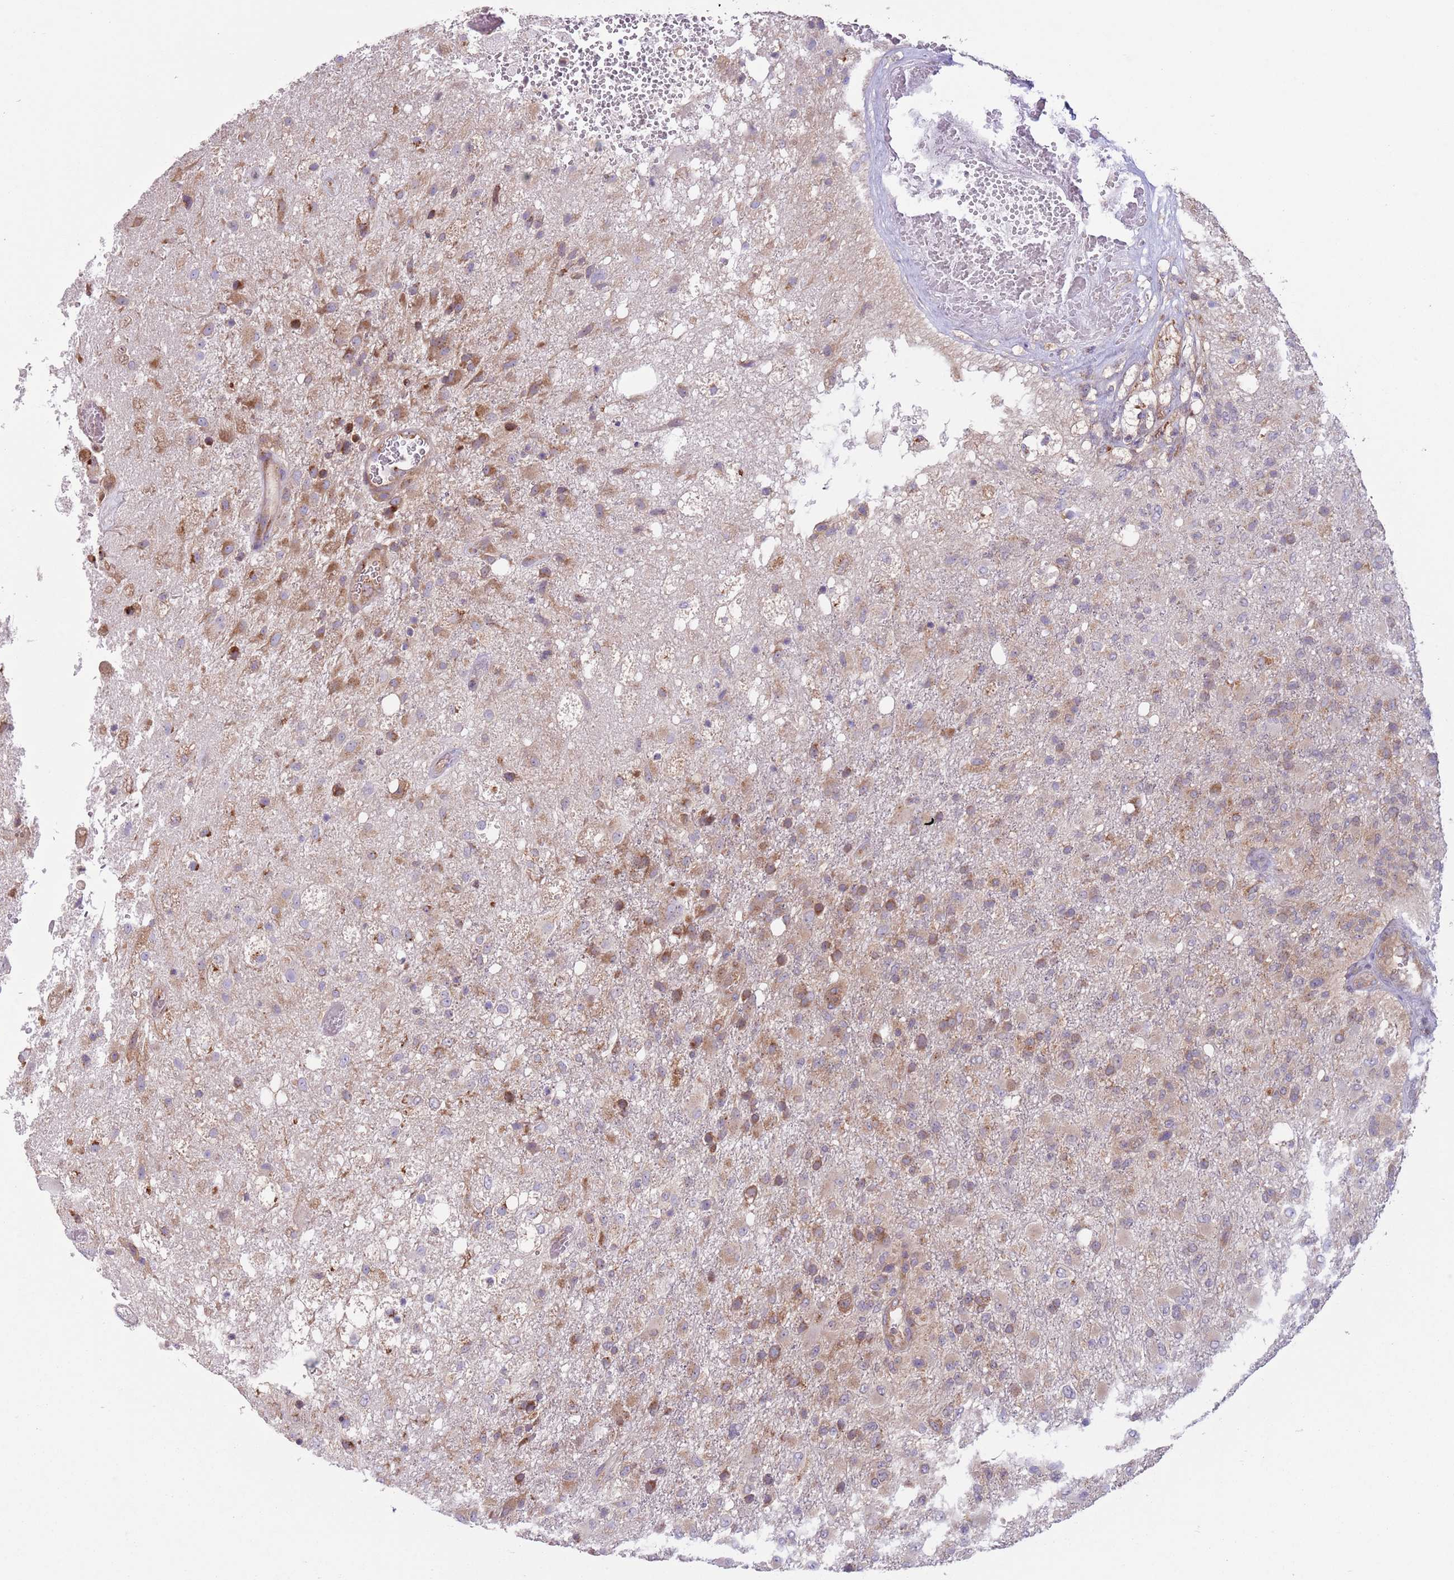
{"staining": {"intensity": "moderate", "quantity": "<25%", "location": "cytoplasmic/membranous"}, "tissue": "glioma", "cell_type": "Tumor cells", "image_type": "cancer", "snomed": [{"axis": "morphology", "description": "Glioma, malignant, High grade"}, {"axis": "topography", "description": "Brain"}], "caption": "Immunohistochemistry photomicrograph of malignant glioma (high-grade) stained for a protein (brown), which displays low levels of moderate cytoplasmic/membranous positivity in approximately <25% of tumor cells.", "gene": "COPE", "patient": {"sex": "female", "age": 74}}